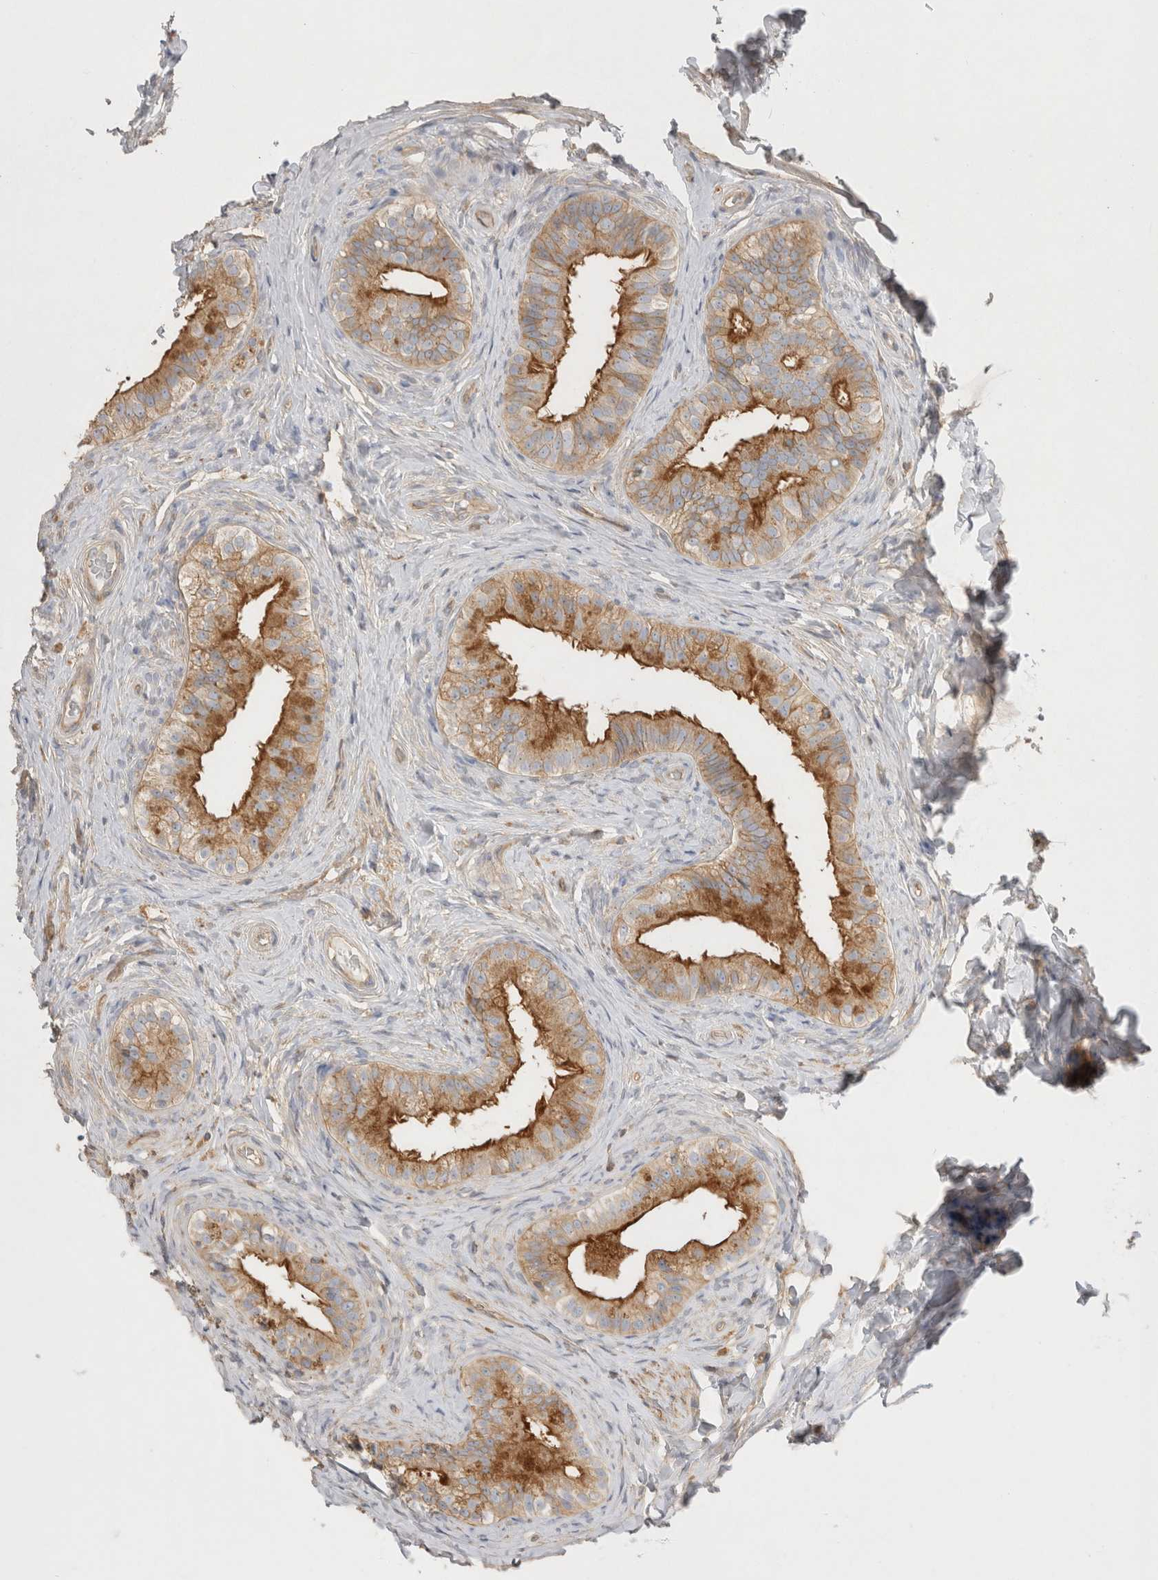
{"staining": {"intensity": "moderate", "quantity": ">75%", "location": "cytoplasmic/membranous"}, "tissue": "epididymis", "cell_type": "Glandular cells", "image_type": "normal", "snomed": [{"axis": "morphology", "description": "Normal tissue, NOS"}, {"axis": "topography", "description": "Epididymis"}], "caption": "DAB (3,3'-diaminobenzidine) immunohistochemical staining of benign epididymis exhibits moderate cytoplasmic/membranous protein positivity in approximately >75% of glandular cells.", "gene": "CHMP6", "patient": {"sex": "male", "age": 49}}